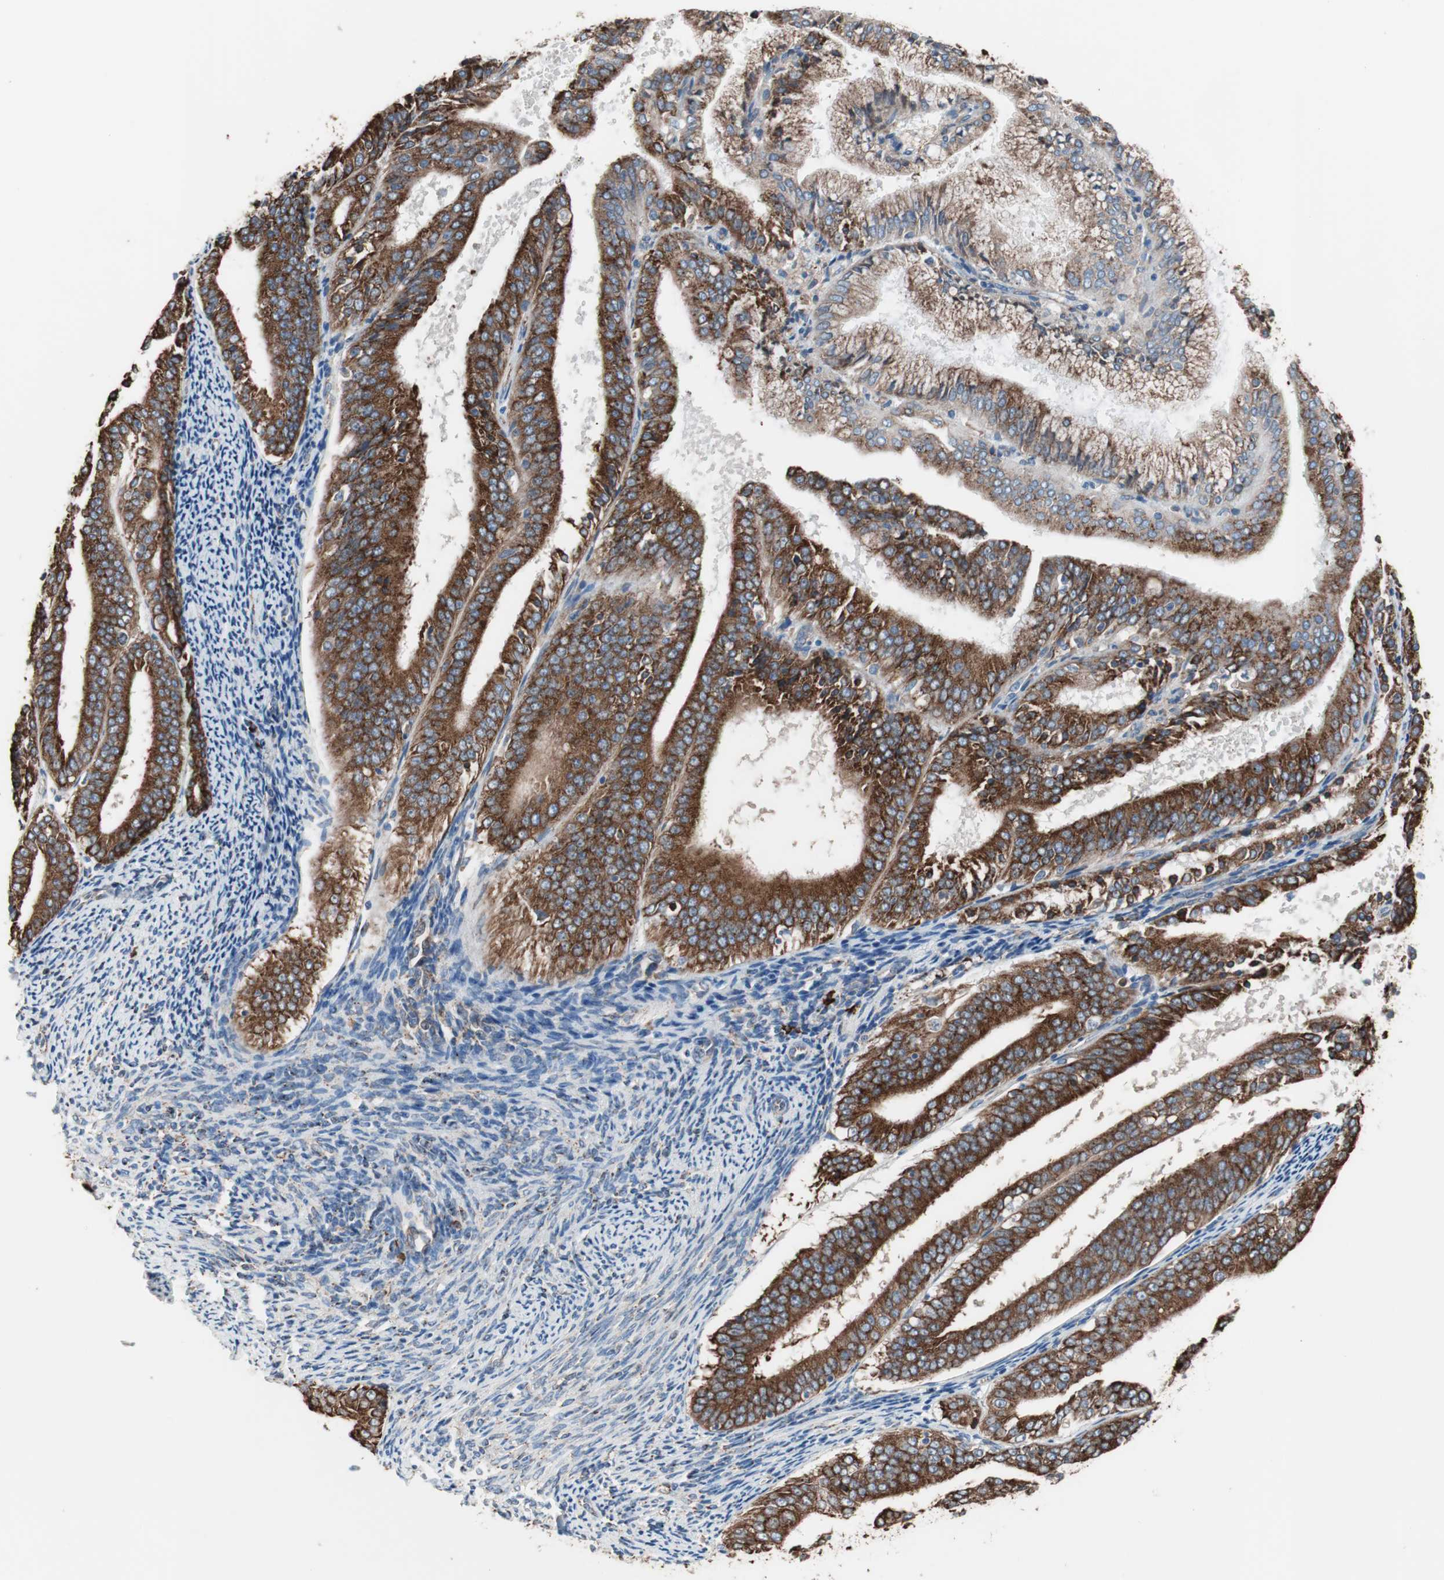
{"staining": {"intensity": "strong", "quantity": ">75%", "location": "cytoplasmic/membranous"}, "tissue": "endometrial cancer", "cell_type": "Tumor cells", "image_type": "cancer", "snomed": [{"axis": "morphology", "description": "Adenocarcinoma, NOS"}, {"axis": "topography", "description": "Endometrium"}], "caption": "Endometrial cancer (adenocarcinoma) stained with immunohistochemistry (IHC) shows strong cytoplasmic/membranous expression in about >75% of tumor cells.", "gene": "SLC27A4", "patient": {"sex": "female", "age": 63}}